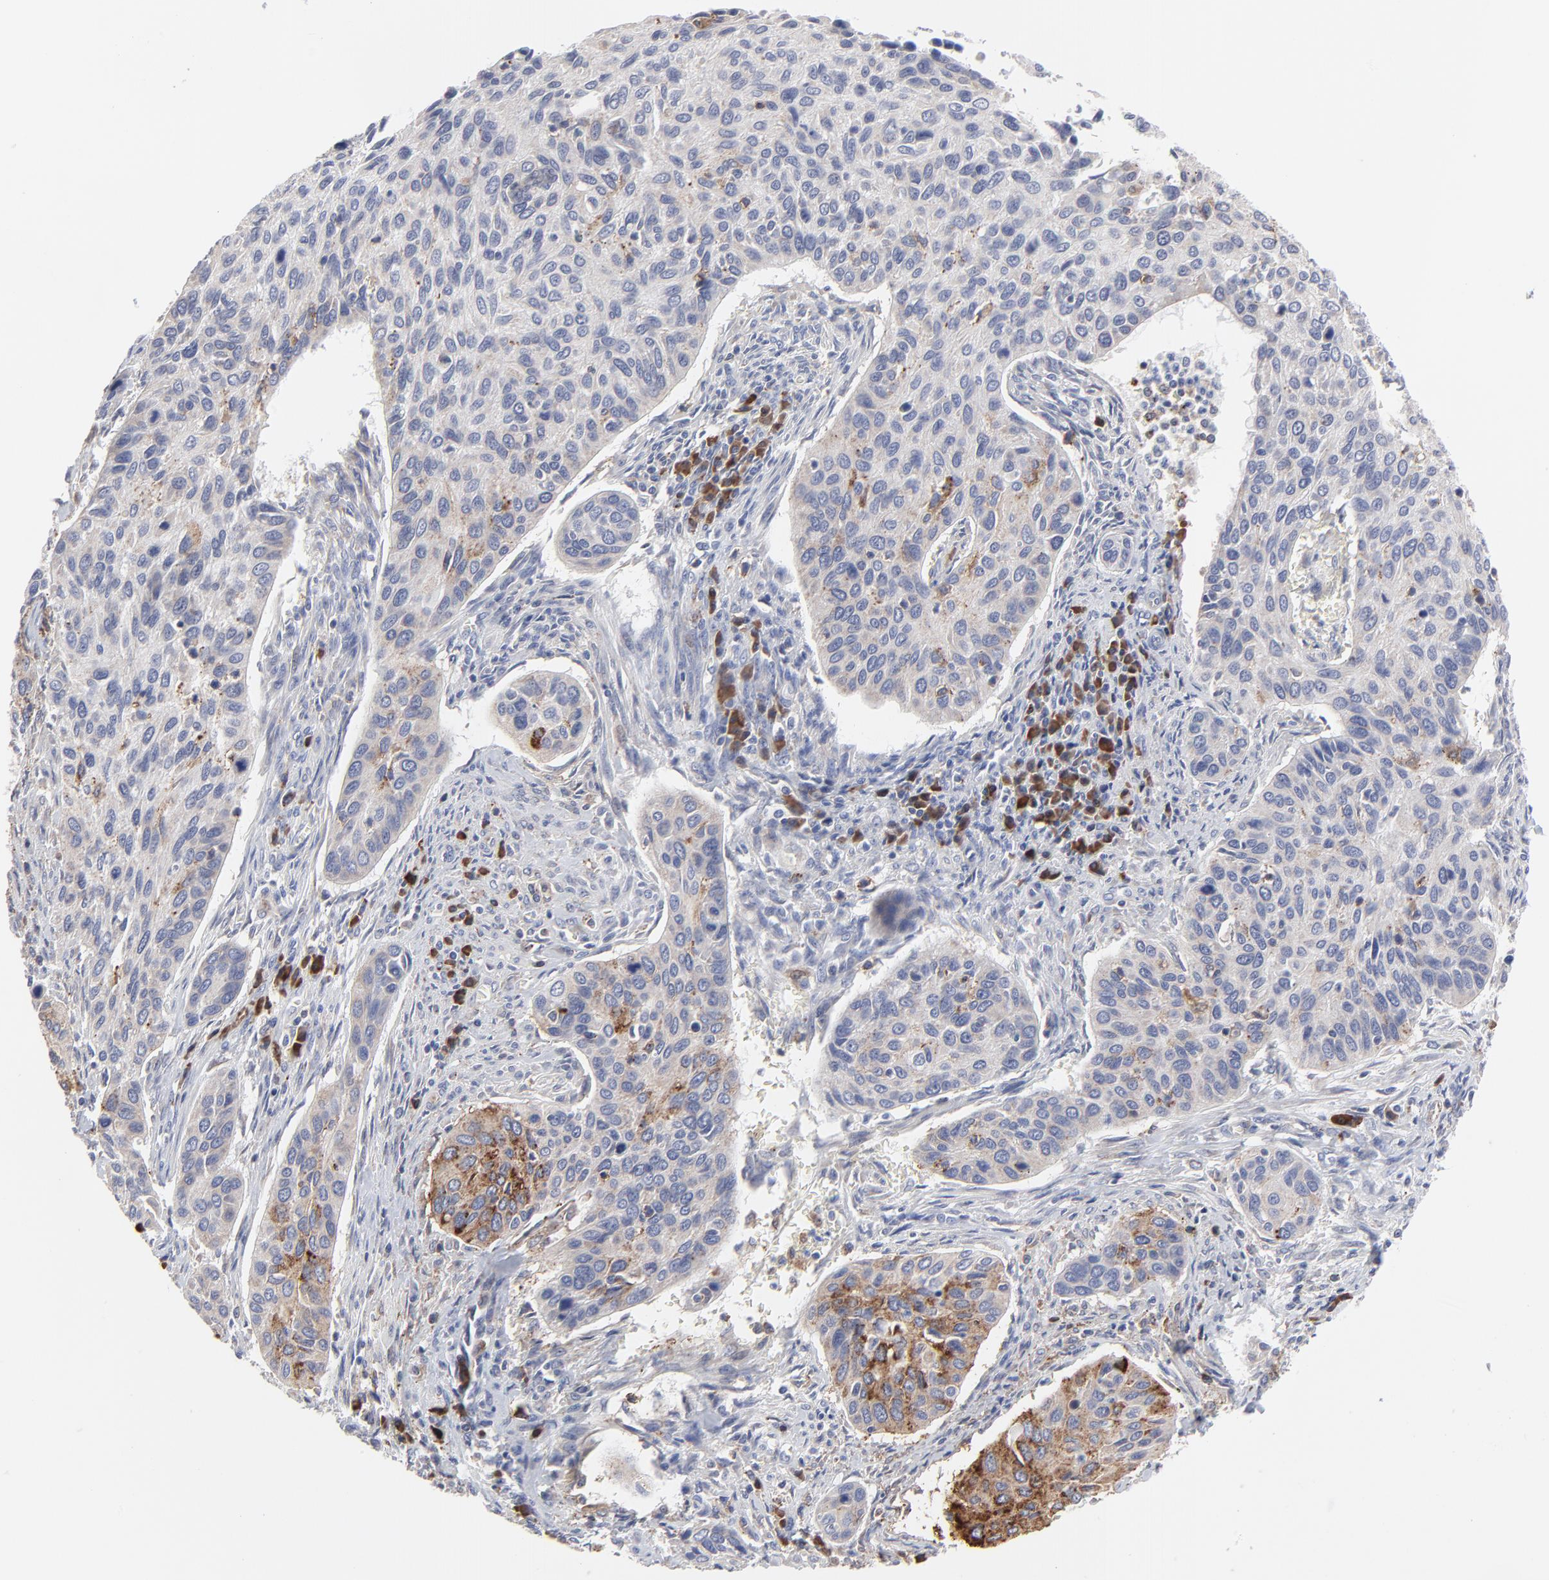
{"staining": {"intensity": "moderate", "quantity": "<25%", "location": "cytoplasmic/membranous"}, "tissue": "cervical cancer", "cell_type": "Tumor cells", "image_type": "cancer", "snomed": [{"axis": "morphology", "description": "Squamous cell carcinoma, NOS"}, {"axis": "topography", "description": "Cervix"}], "caption": "A high-resolution micrograph shows IHC staining of cervical cancer (squamous cell carcinoma), which shows moderate cytoplasmic/membranous staining in about <25% of tumor cells. Immunohistochemistry (ihc) stains the protein in brown and the nuclei are stained blue.", "gene": "TRIM22", "patient": {"sex": "female", "age": 57}}